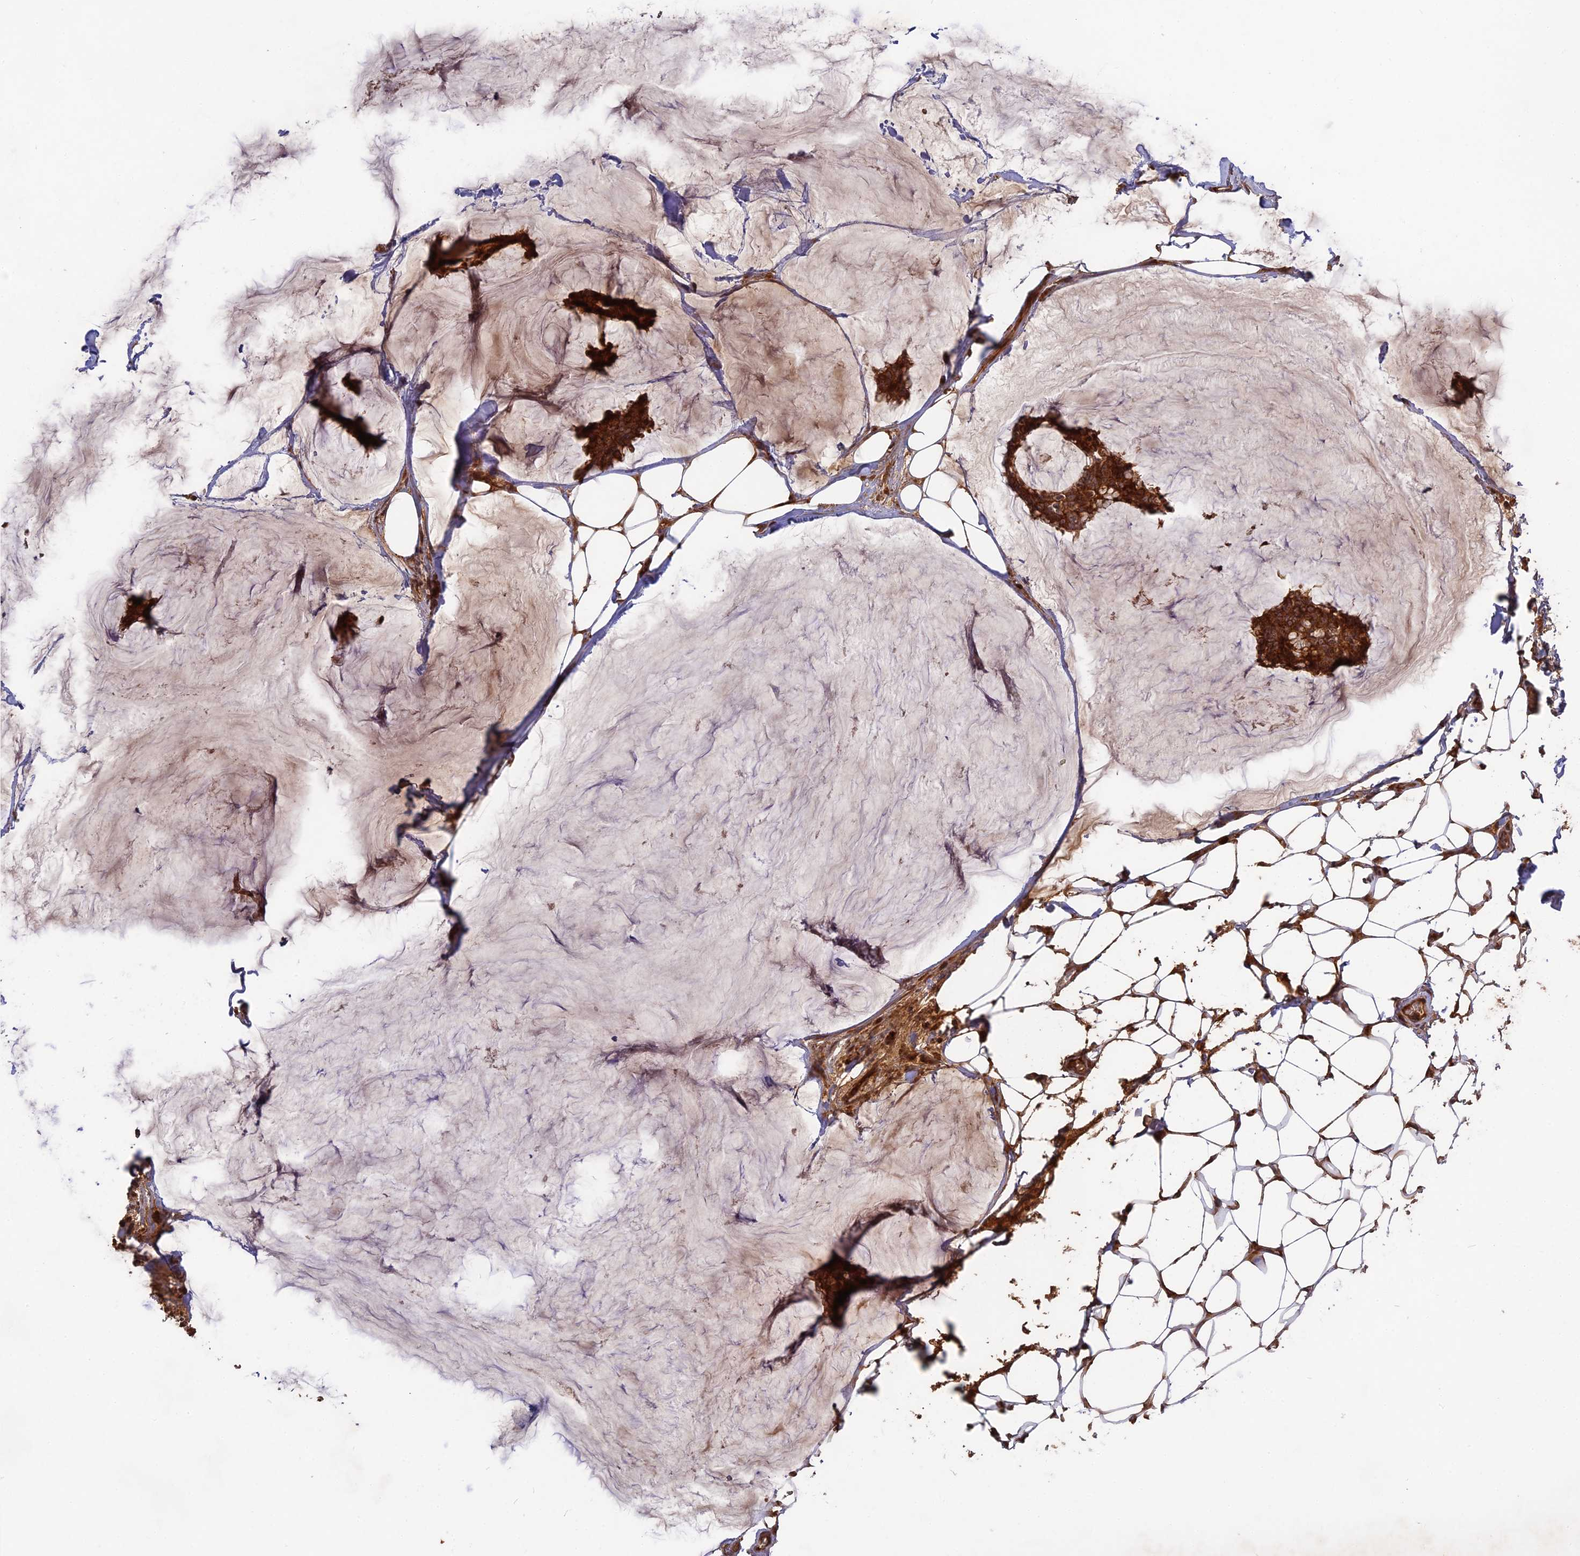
{"staining": {"intensity": "strong", "quantity": ">75%", "location": "cytoplasmic/membranous"}, "tissue": "breast cancer", "cell_type": "Tumor cells", "image_type": "cancer", "snomed": [{"axis": "morphology", "description": "Duct carcinoma"}, {"axis": "topography", "description": "Breast"}], "caption": "Breast cancer stained with a brown dye shows strong cytoplasmic/membranous positive expression in about >75% of tumor cells.", "gene": "TMUB2", "patient": {"sex": "female", "age": 93}}